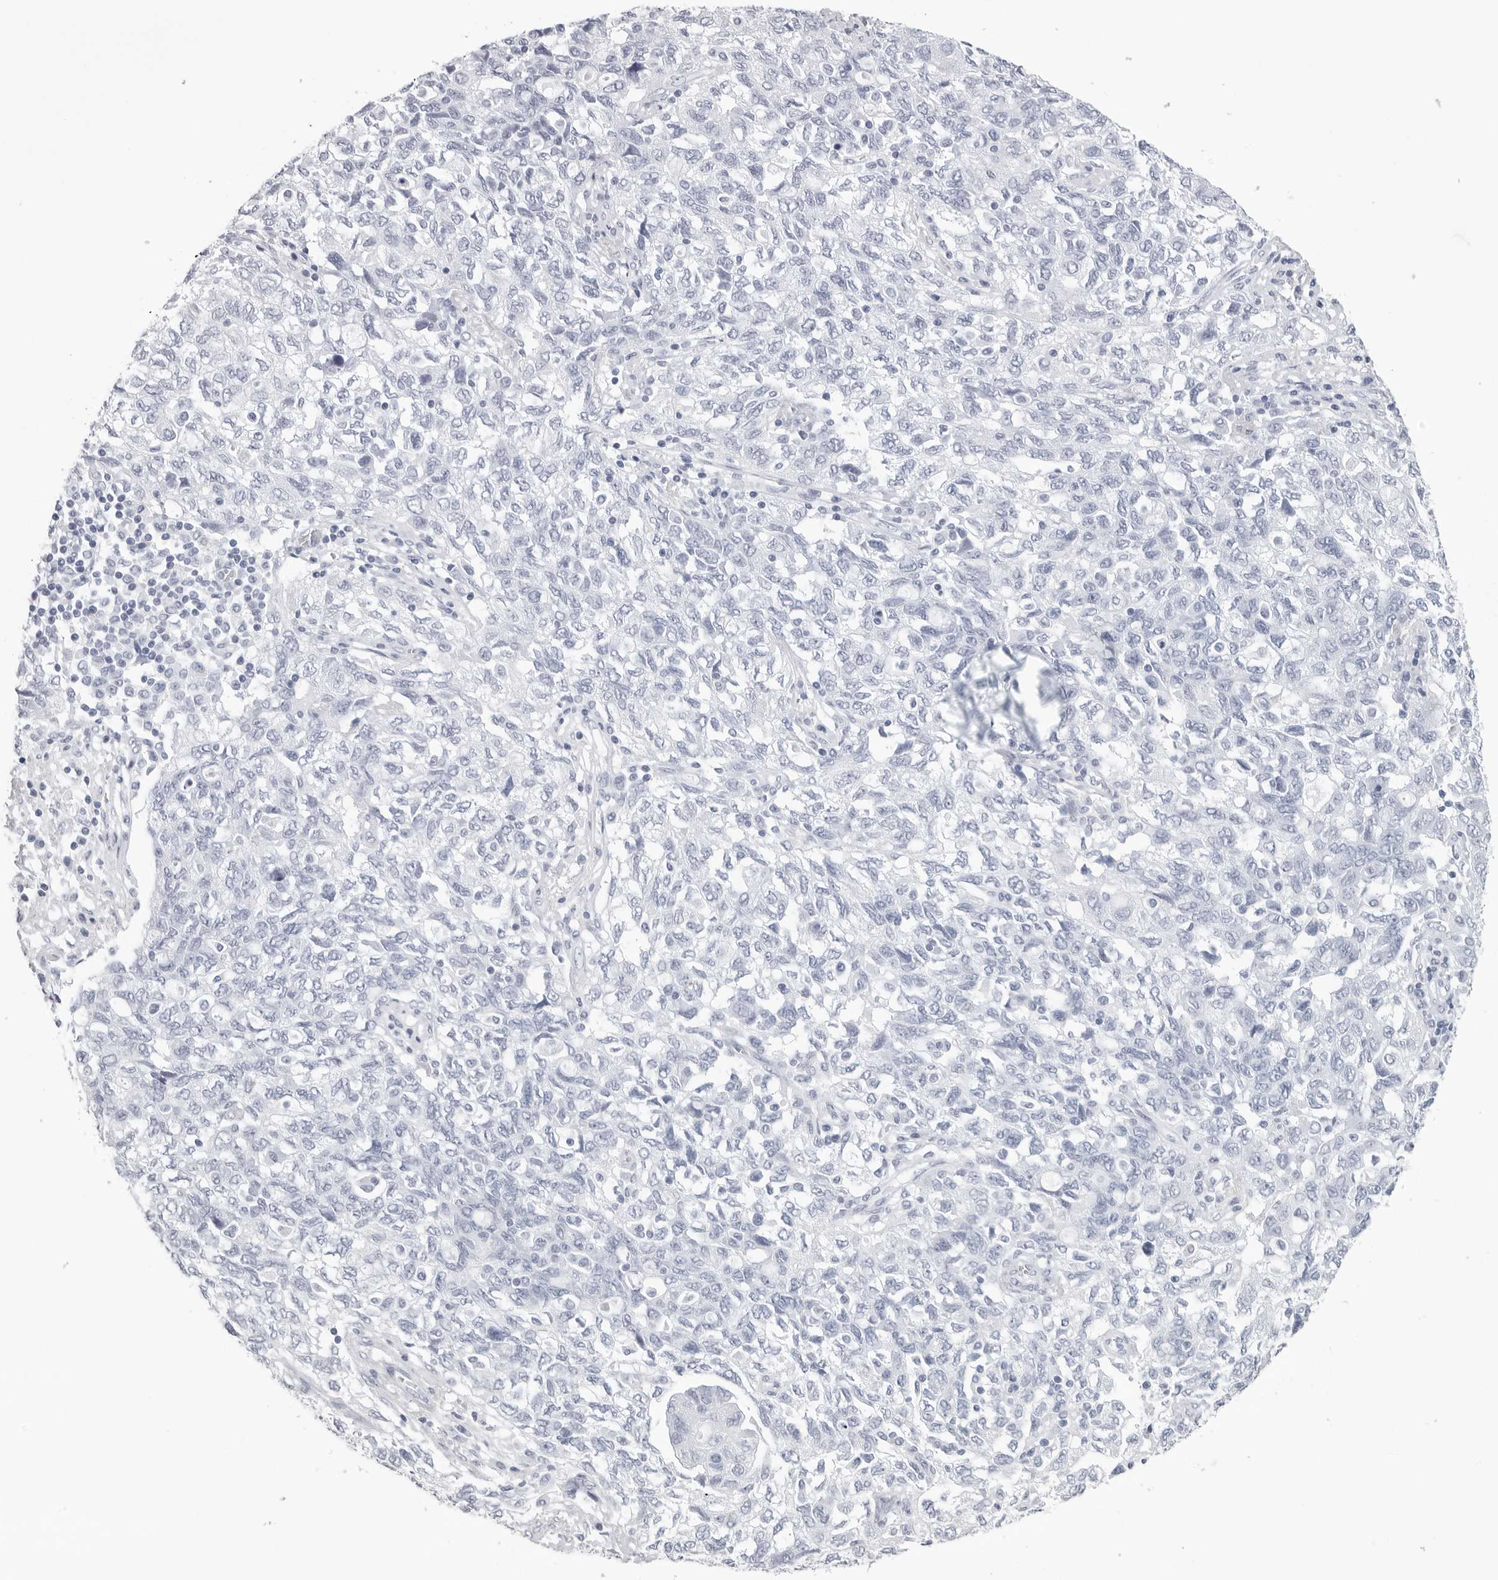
{"staining": {"intensity": "negative", "quantity": "none", "location": "none"}, "tissue": "ovarian cancer", "cell_type": "Tumor cells", "image_type": "cancer", "snomed": [{"axis": "morphology", "description": "Carcinoma, NOS"}, {"axis": "morphology", "description": "Cystadenocarcinoma, serous, NOS"}, {"axis": "topography", "description": "Ovary"}], "caption": "This is a histopathology image of immunohistochemistry staining of ovarian cancer (serous cystadenocarcinoma), which shows no expression in tumor cells.", "gene": "CST2", "patient": {"sex": "female", "age": 69}}